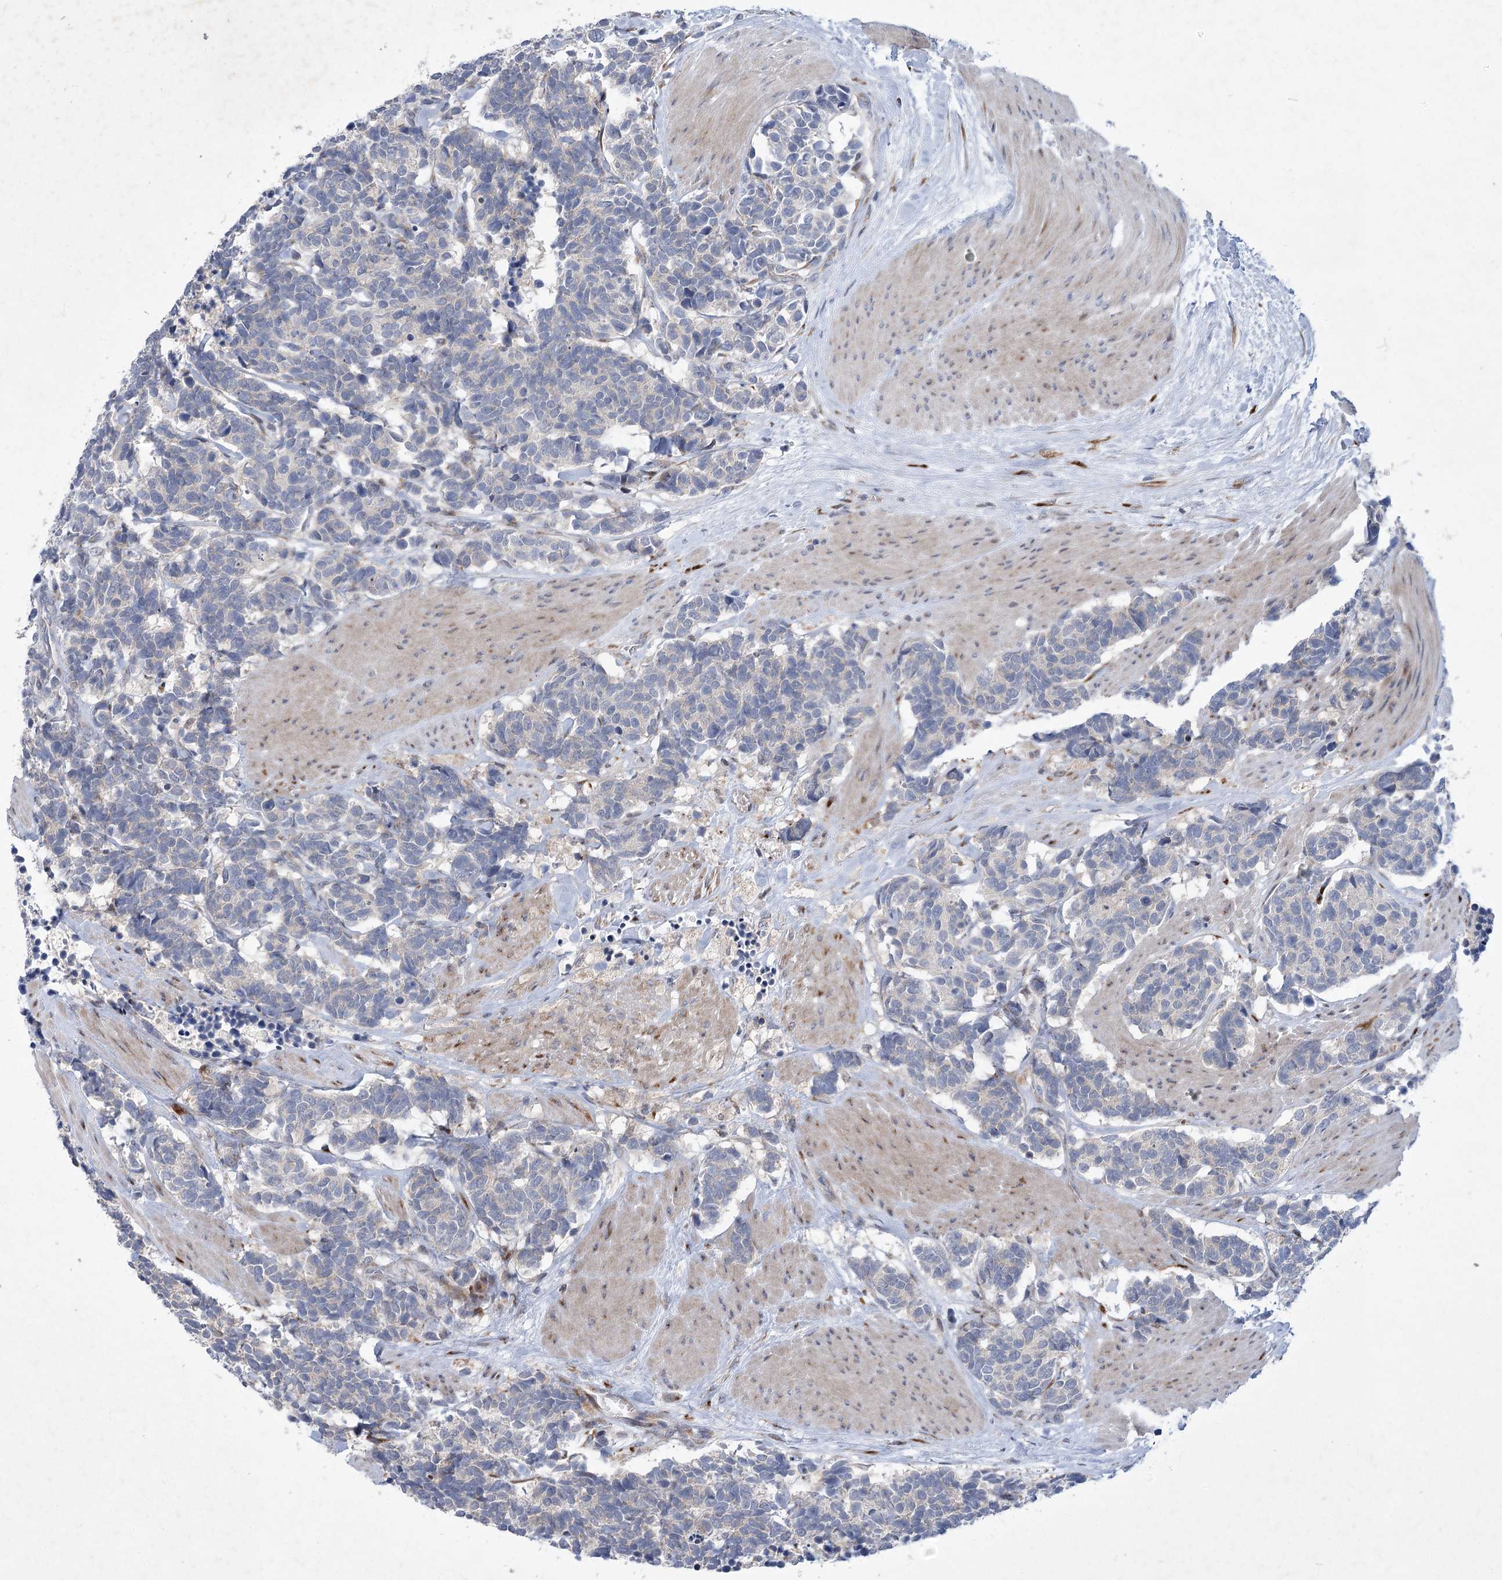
{"staining": {"intensity": "negative", "quantity": "none", "location": "none"}, "tissue": "carcinoid", "cell_type": "Tumor cells", "image_type": "cancer", "snomed": [{"axis": "morphology", "description": "Carcinoma, NOS"}, {"axis": "morphology", "description": "Carcinoid, malignant, NOS"}, {"axis": "topography", "description": "Urinary bladder"}], "caption": "High power microscopy micrograph of an immunohistochemistry image of carcinoma, revealing no significant staining in tumor cells.", "gene": "GCNT4", "patient": {"sex": "male", "age": 57}}